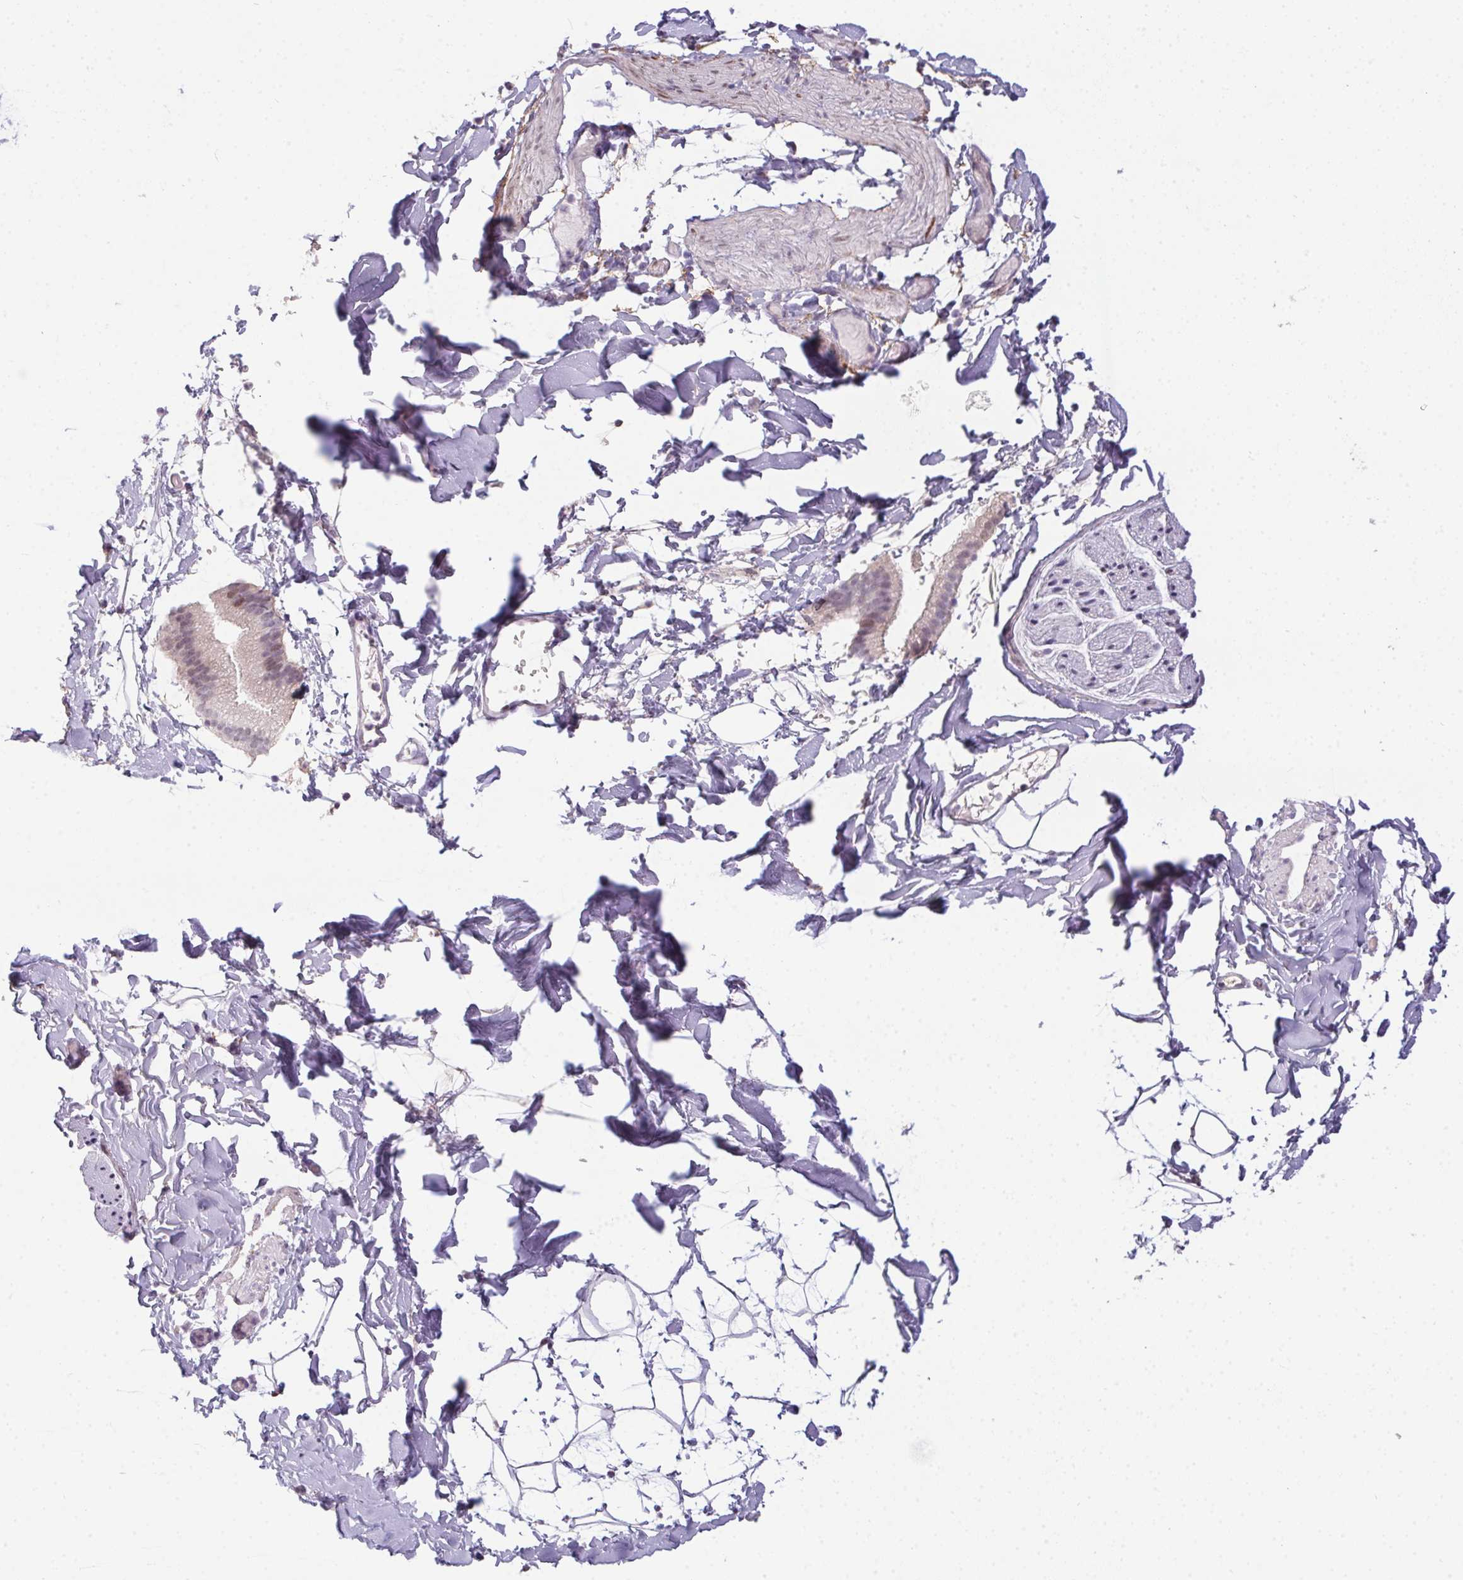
{"staining": {"intensity": "negative", "quantity": "none", "location": "none"}, "tissue": "adipose tissue", "cell_type": "Adipocytes", "image_type": "normal", "snomed": [{"axis": "morphology", "description": "Normal tissue, NOS"}, {"axis": "topography", "description": "Gallbladder"}, {"axis": "topography", "description": "Peripheral nerve tissue"}], "caption": "A high-resolution image shows immunohistochemistry staining of unremarkable adipose tissue, which exhibits no significant positivity in adipocytes. (Immunohistochemistry (ihc), brightfield microscopy, high magnification).", "gene": "SP9", "patient": {"sex": "female", "age": 45}}